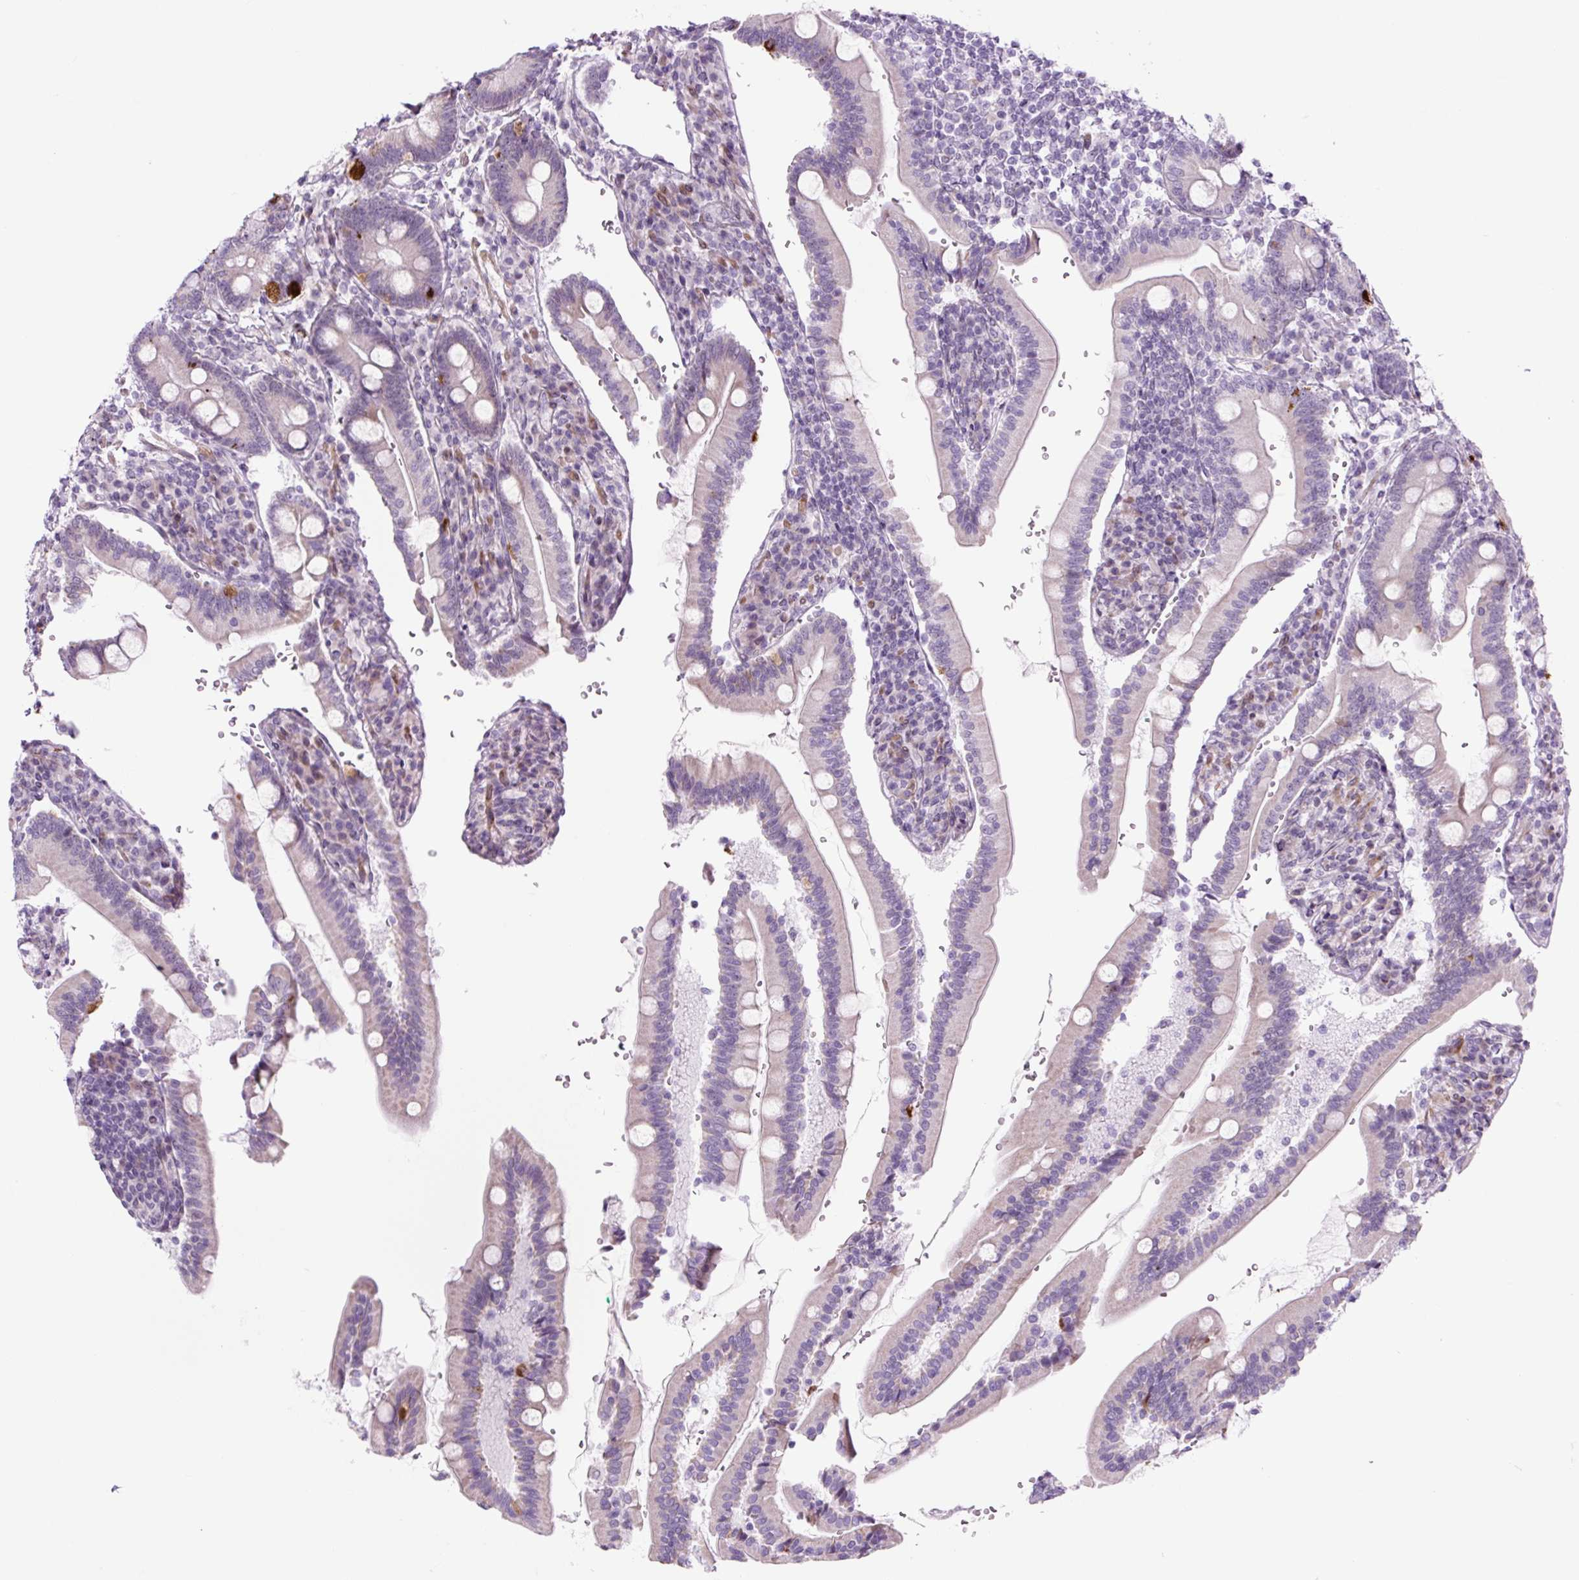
{"staining": {"intensity": "strong", "quantity": "<25%", "location": "cytoplasmic/membranous"}, "tissue": "duodenum", "cell_type": "Glandular cells", "image_type": "normal", "snomed": [{"axis": "morphology", "description": "Normal tissue, NOS"}, {"axis": "topography", "description": "Duodenum"}], "caption": "Immunohistochemical staining of normal human duodenum reveals <25% levels of strong cytoplasmic/membranous protein expression in about <25% of glandular cells.", "gene": "RRS1", "patient": {"sex": "female", "age": 67}}